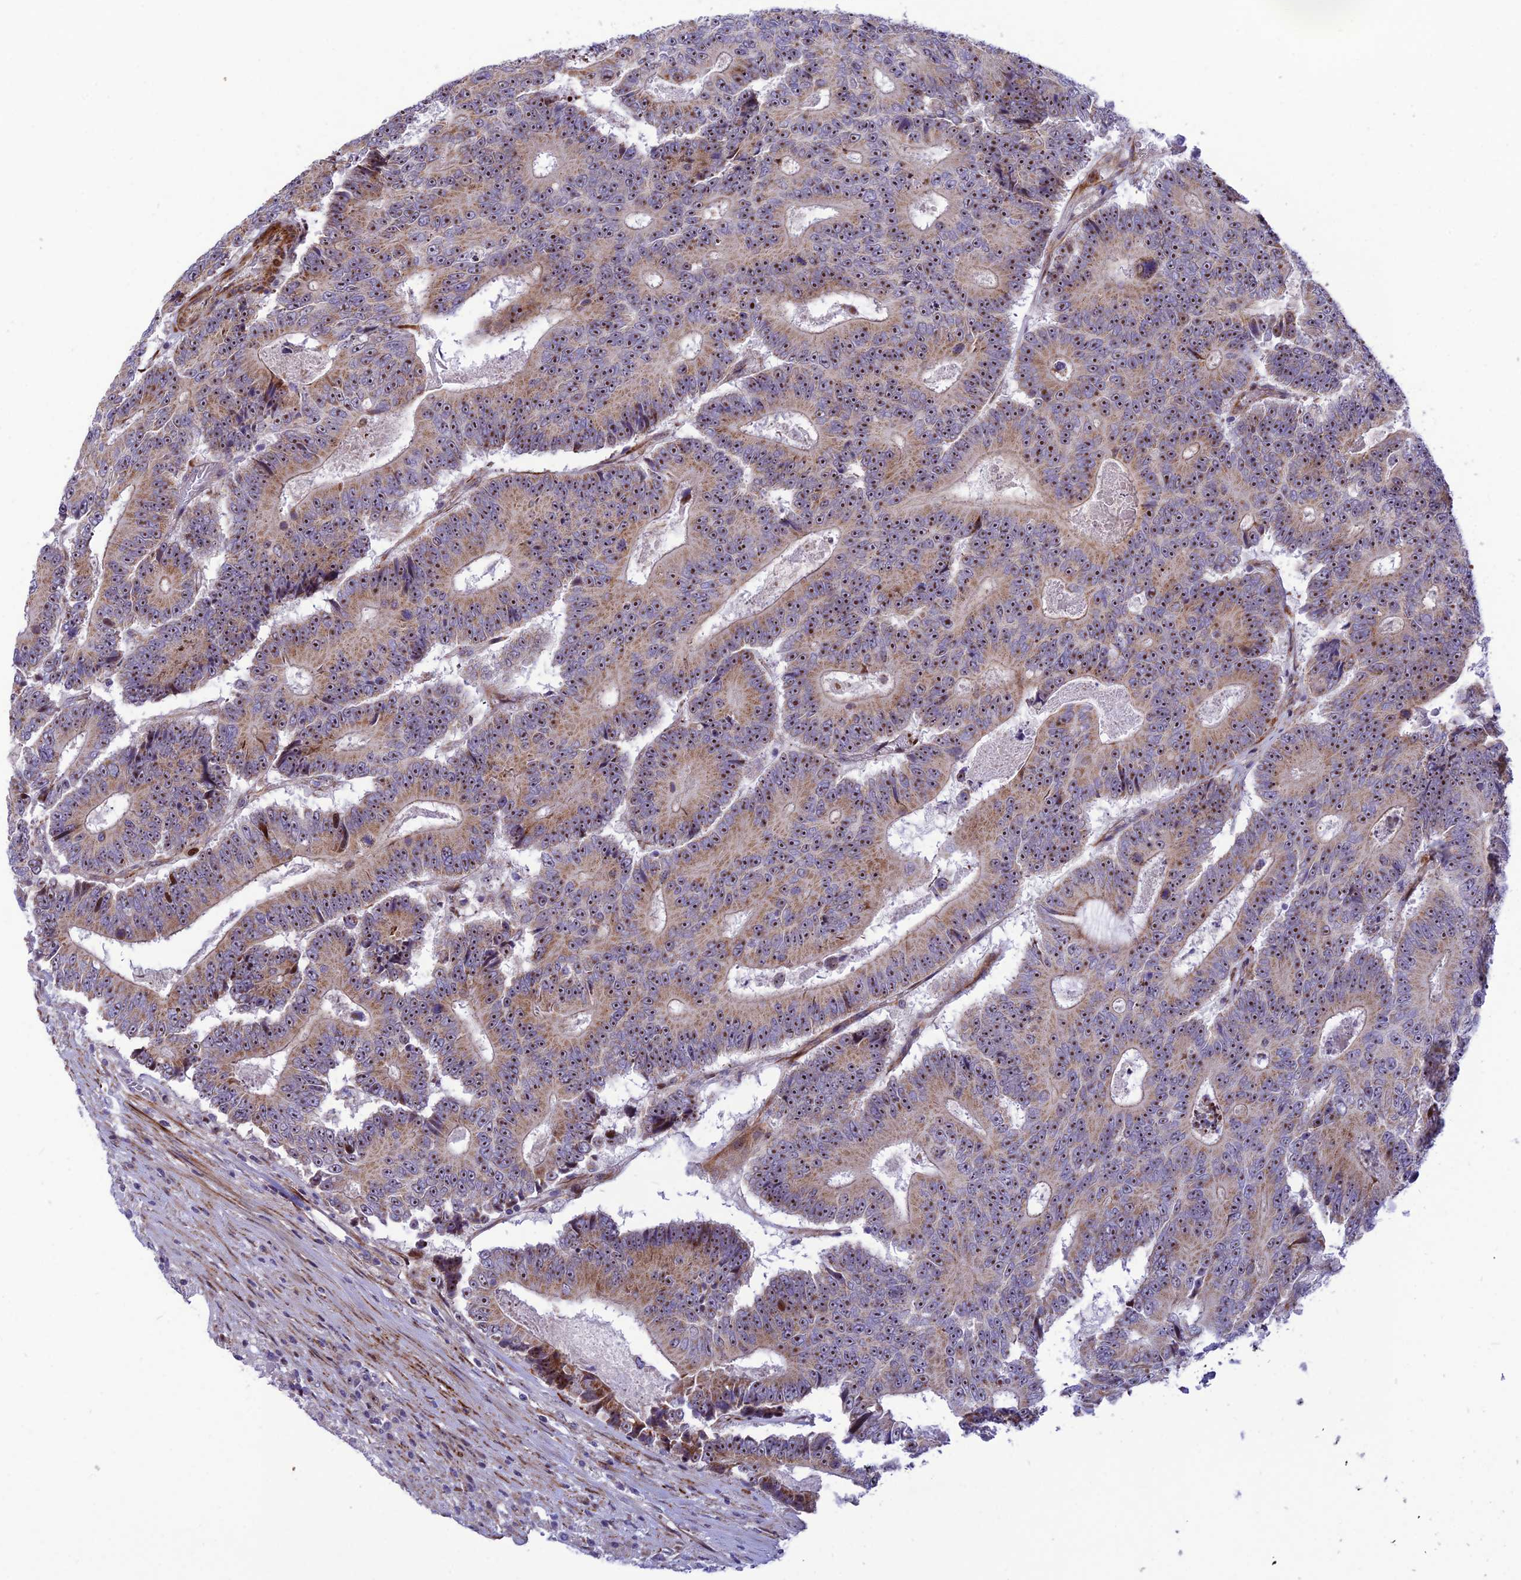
{"staining": {"intensity": "moderate", "quantity": ">75%", "location": "cytoplasmic/membranous,nuclear"}, "tissue": "colorectal cancer", "cell_type": "Tumor cells", "image_type": "cancer", "snomed": [{"axis": "morphology", "description": "Adenocarcinoma, NOS"}, {"axis": "topography", "description": "Colon"}], "caption": "Human colorectal cancer stained for a protein (brown) shows moderate cytoplasmic/membranous and nuclear positive expression in about >75% of tumor cells.", "gene": "KBTBD7", "patient": {"sex": "male", "age": 83}}